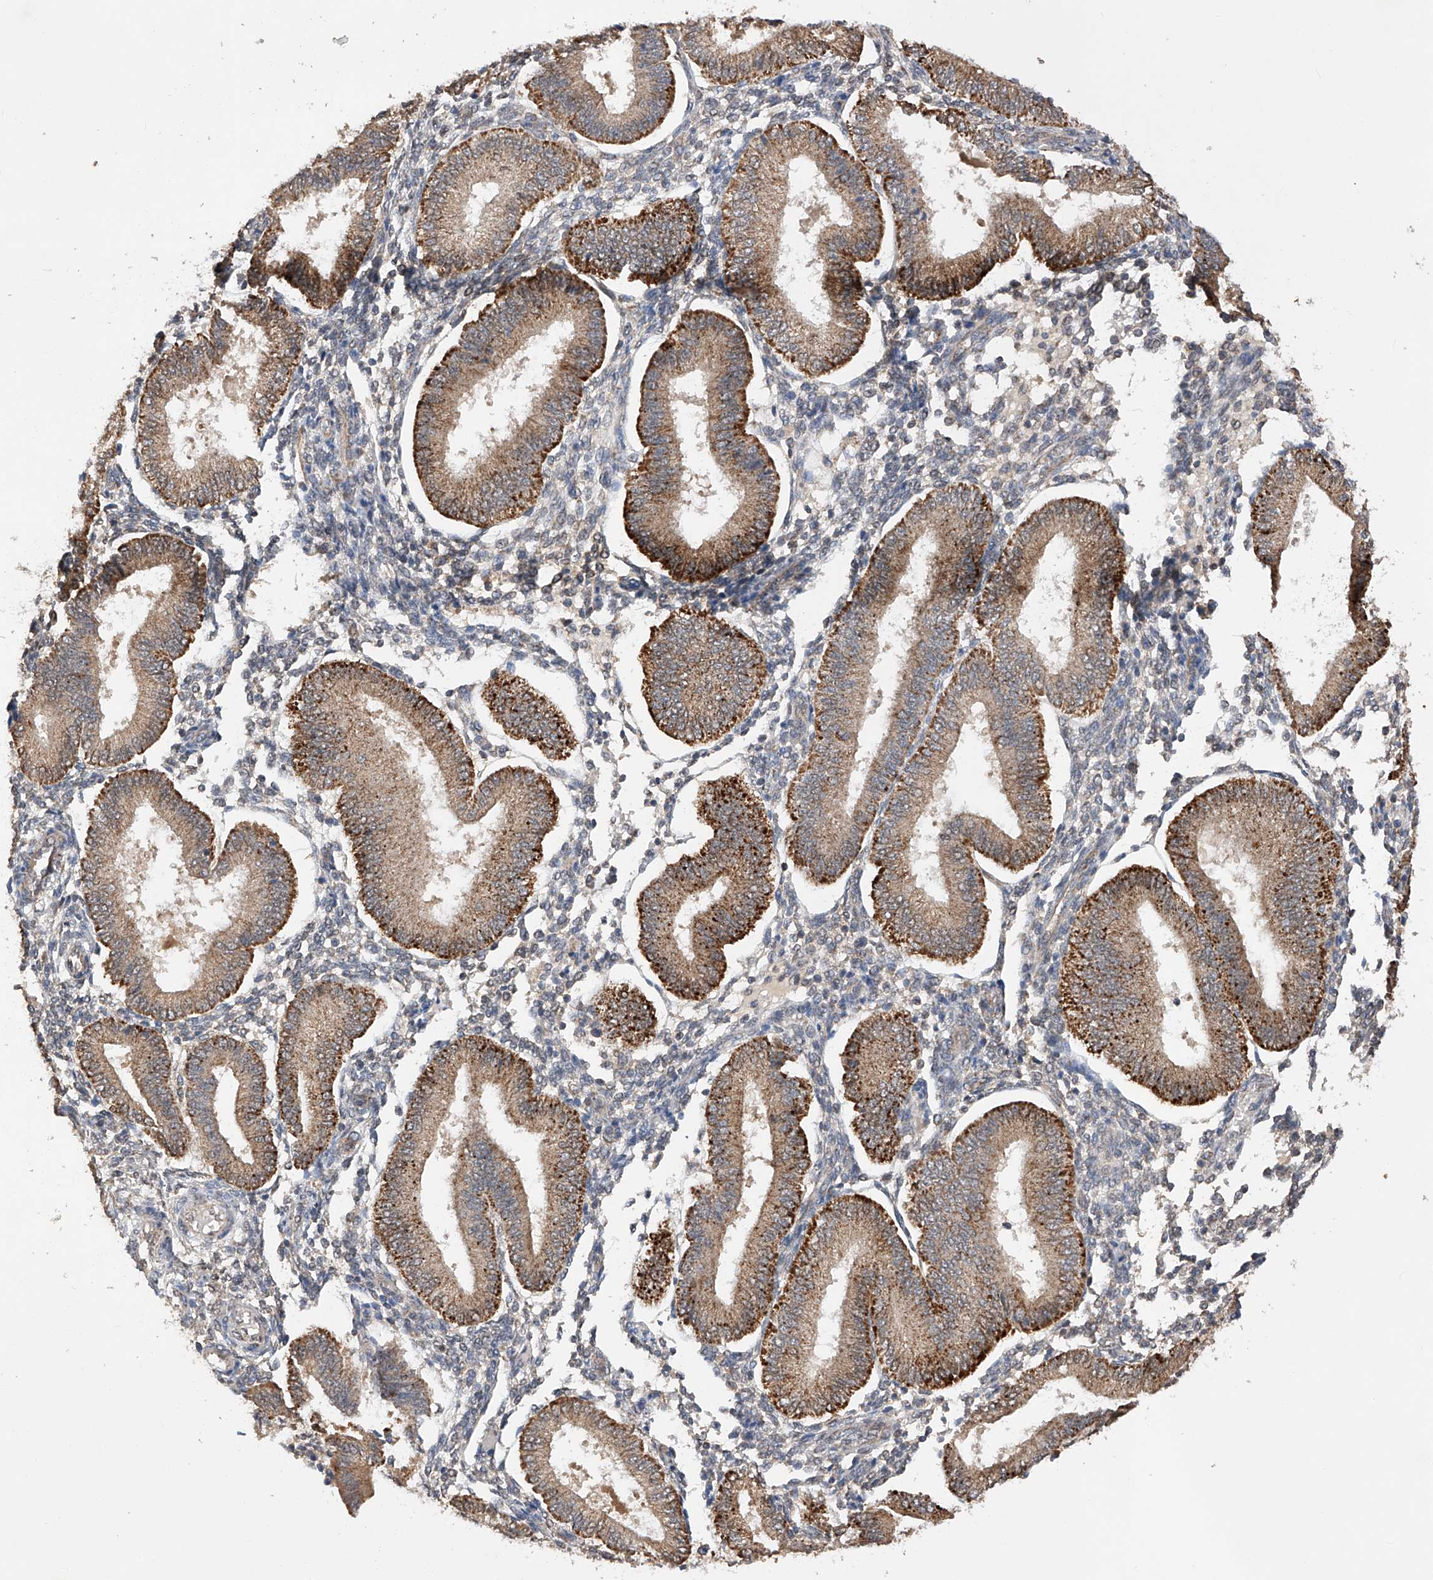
{"staining": {"intensity": "weak", "quantity": "<25%", "location": "cytoplasmic/membranous"}, "tissue": "endometrium", "cell_type": "Cells in endometrial stroma", "image_type": "normal", "snomed": [{"axis": "morphology", "description": "Normal tissue, NOS"}, {"axis": "topography", "description": "Endometrium"}], "caption": "Histopathology image shows no protein positivity in cells in endometrial stroma of normal endometrium. (Stains: DAB IHC with hematoxylin counter stain, Microscopy: brightfield microscopy at high magnification).", "gene": "SDHAF4", "patient": {"sex": "female", "age": 39}}